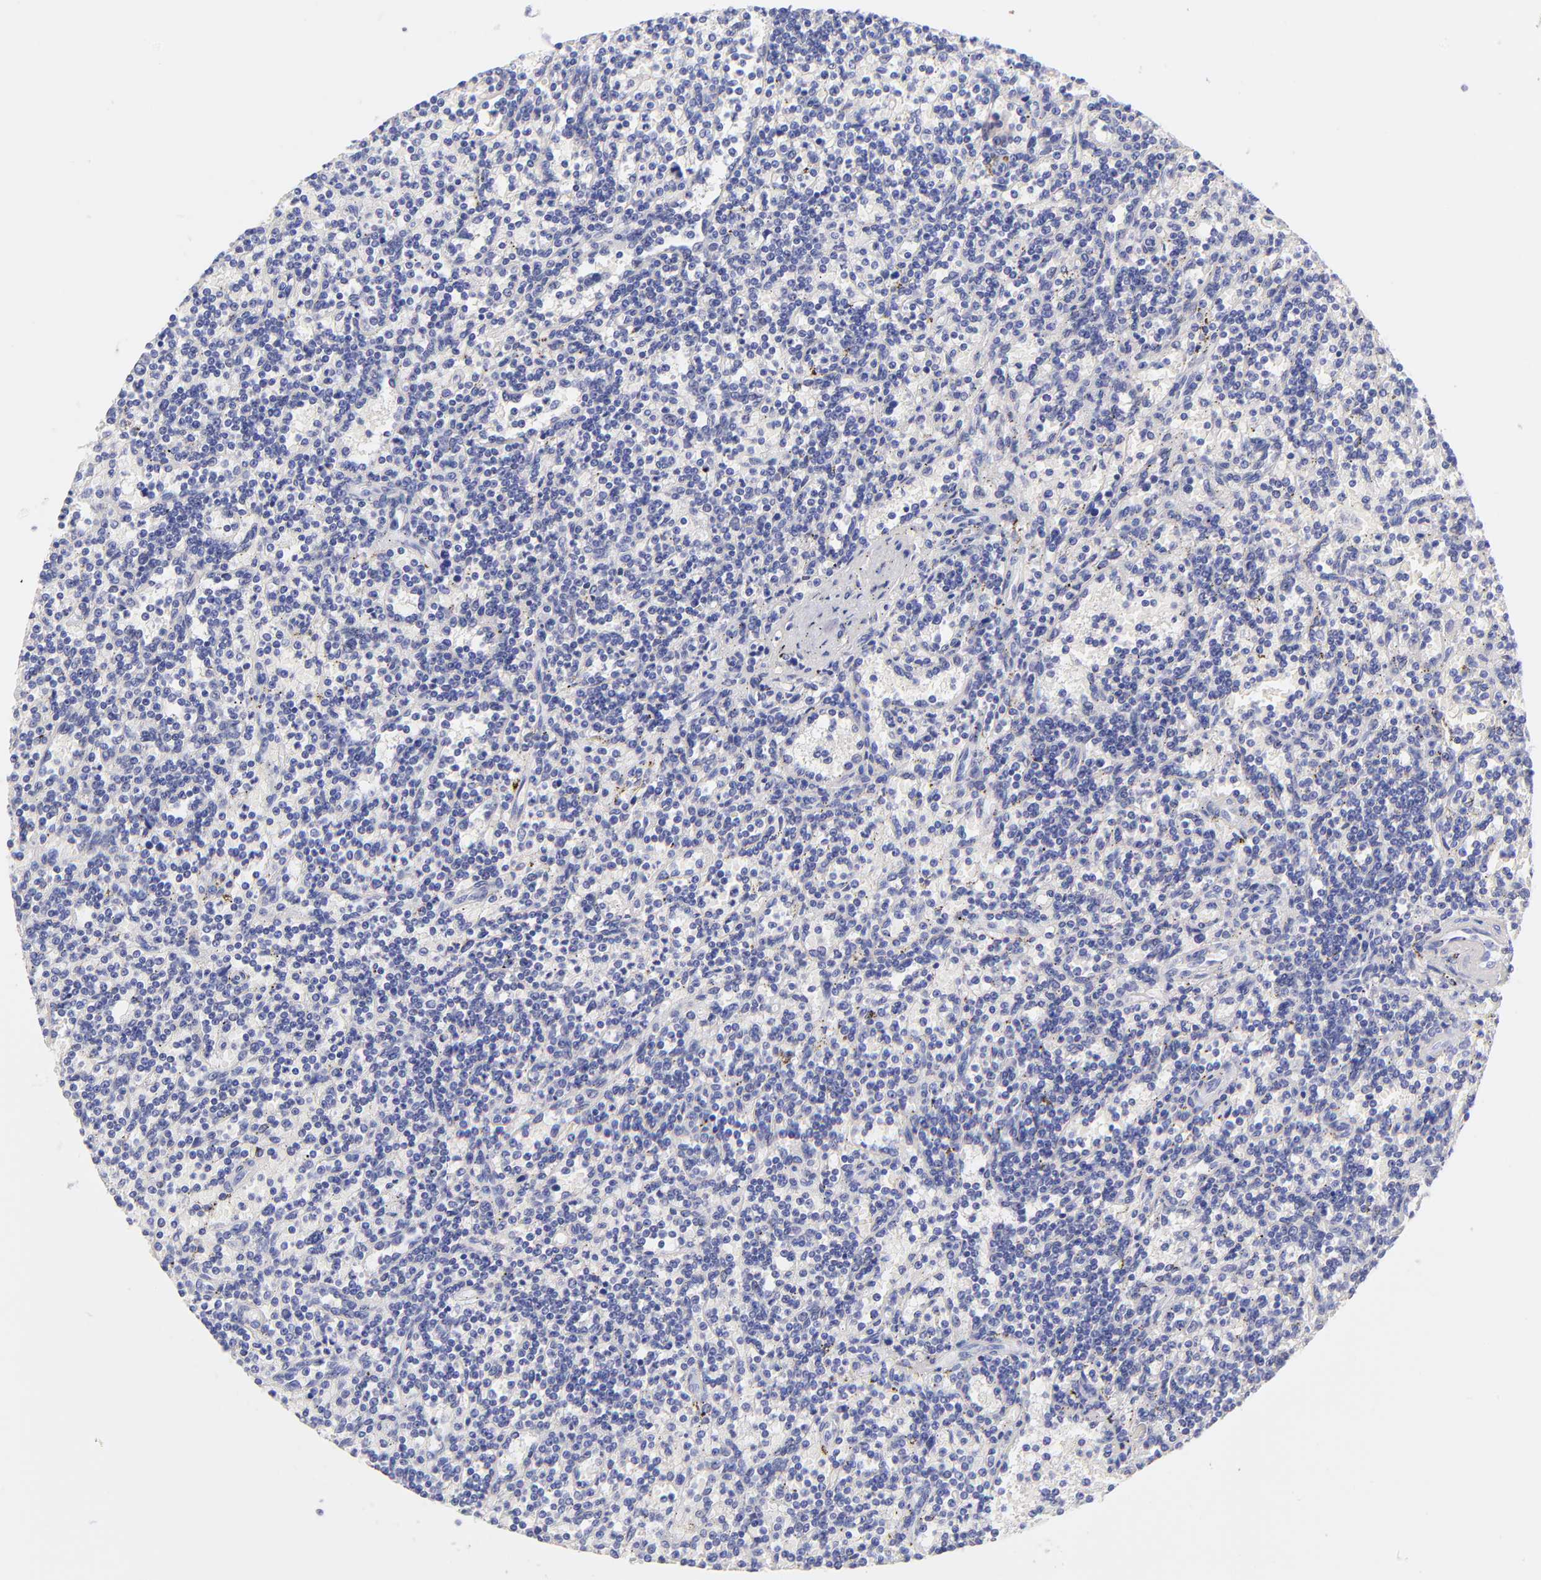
{"staining": {"intensity": "negative", "quantity": "none", "location": "none"}, "tissue": "lymphoma", "cell_type": "Tumor cells", "image_type": "cancer", "snomed": [{"axis": "morphology", "description": "Malignant lymphoma, non-Hodgkin's type, Low grade"}, {"axis": "topography", "description": "Spleen"}], "caption": "Immunohistochemistry (IHC) of low-grade malignant lymphoma, non-Hodgkin's type exhibits no positivity in tumor cells.", "gene": "RAB3B", "patient": {"sex": "male", "age": 73}}